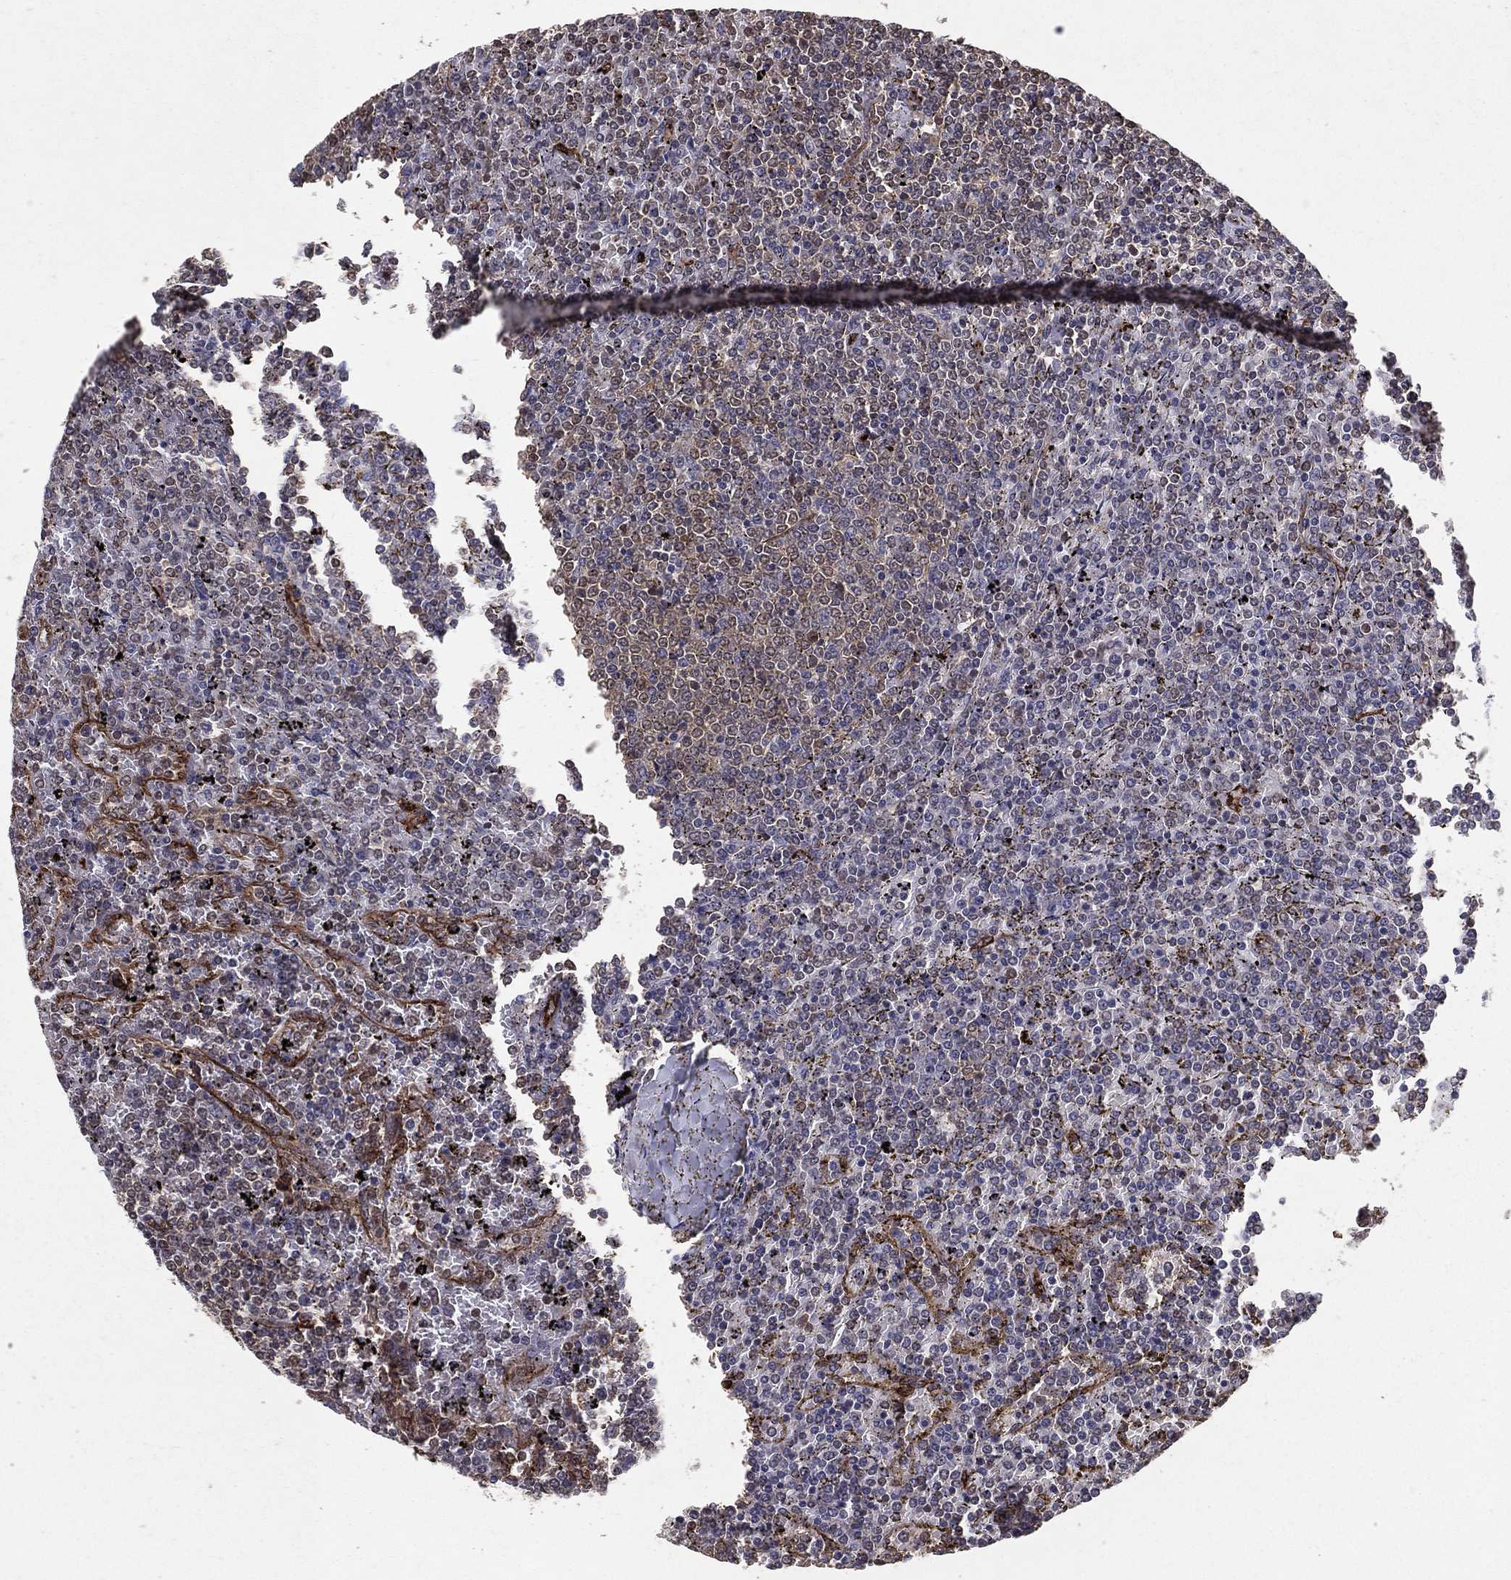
{"staining": {"intensity": "negative", "quantity": "none", "location": "none"}, "tissue": "lymphoma", "cell_type": "Tumor cells", "image_type": "cancer", "snomed": [{"axis": "morphology", "description": "Malignant lymphoma, non-Hodgkin's type, Low grade"}, {"axis": "topography", "description": "Spleen"}], "caption": "Immunohistochemistry of human low-grade malignant lymphoma, non-Hodgkin's type demonstrates no expression in tumor cells.", "gene": "CERS2", "patient": {"sex": "female", "age": 77}}